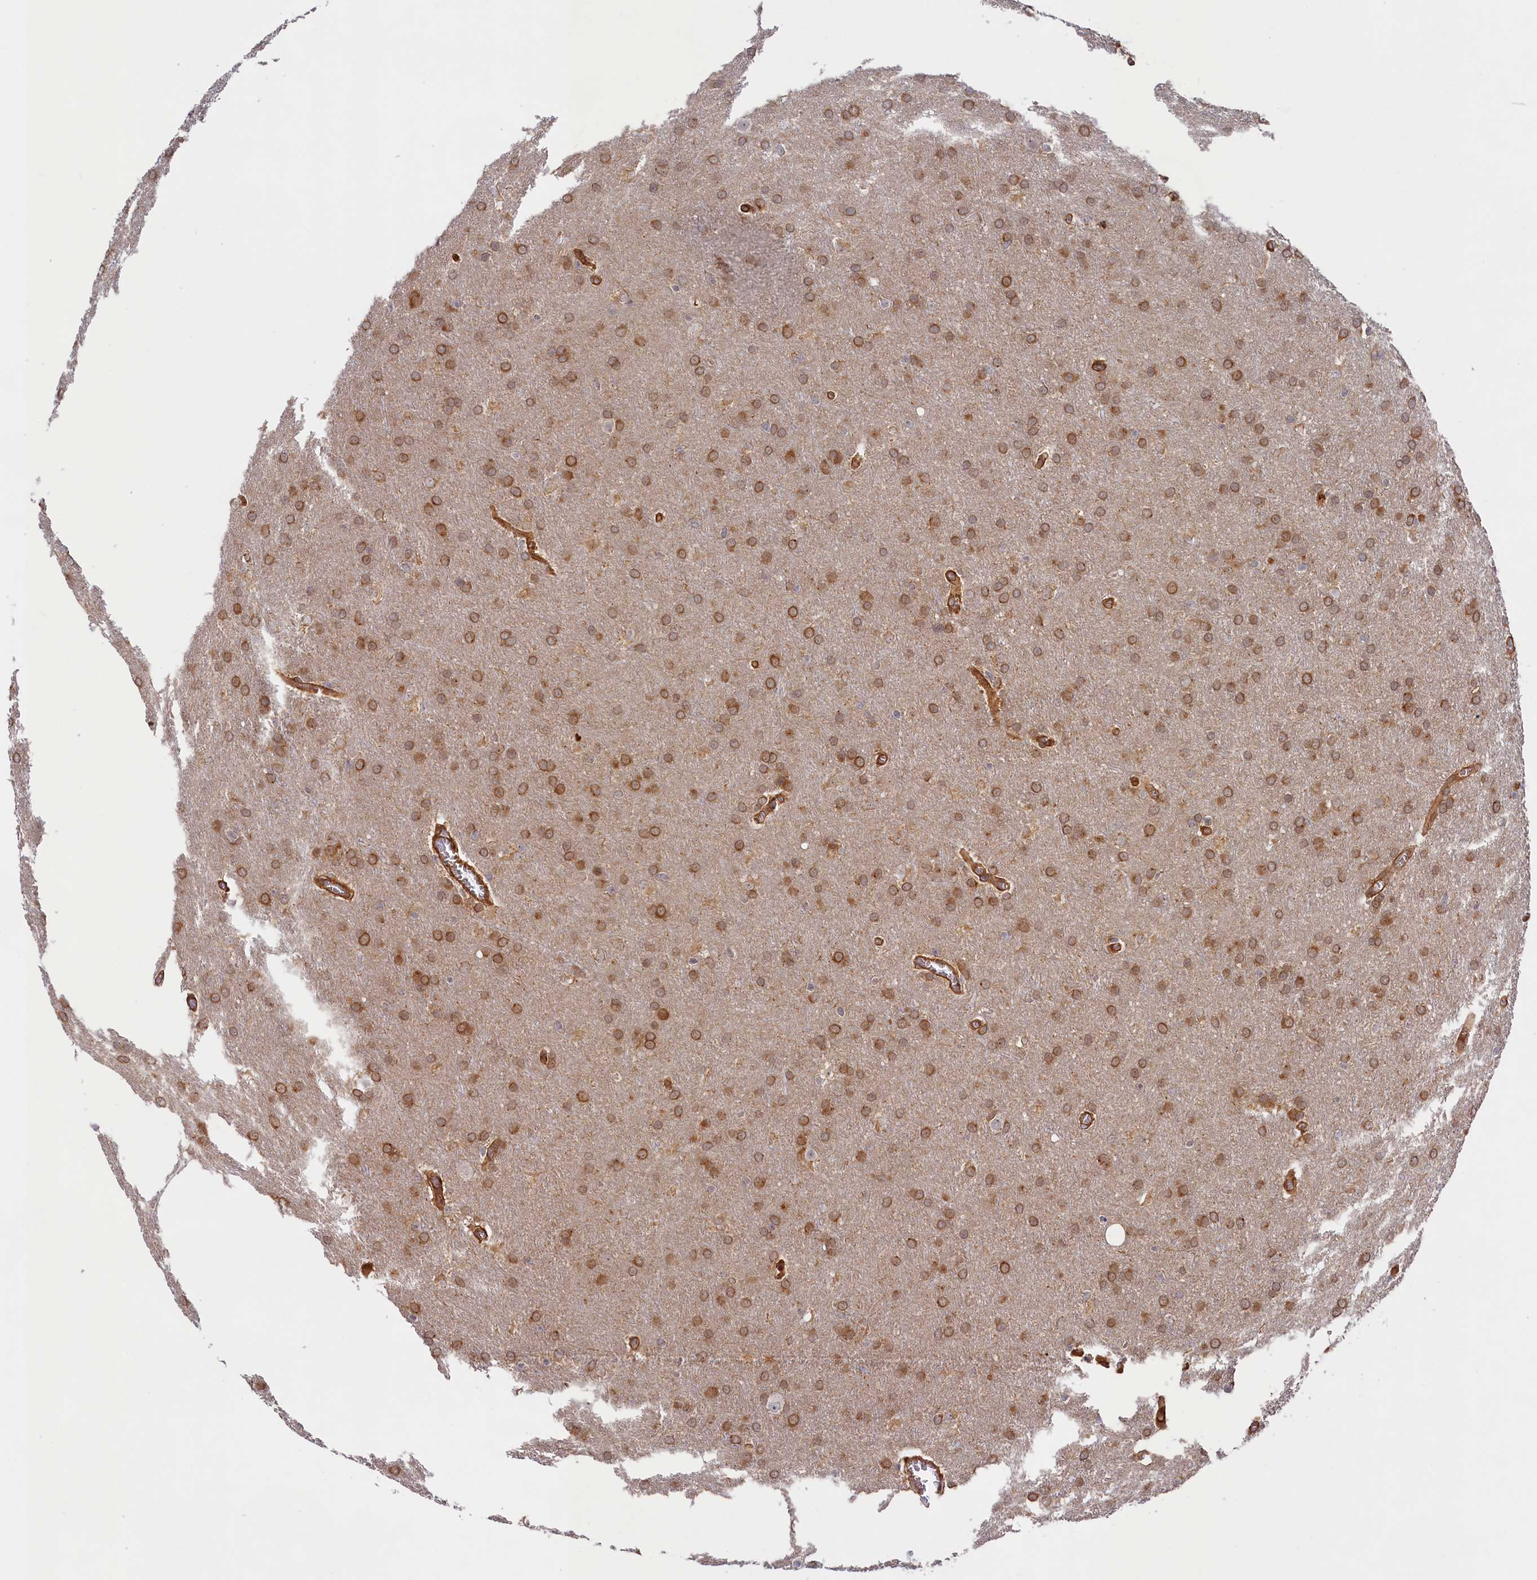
{"staining": {"intensity": "moderate", "quantity": ">75%", "location": "cytoplasmic/membranous"}, "tissue": "glioma", "cell_type": "Tumor cells", "image_type": "cancer", "snomed": [{"axis": "morphology", "description": "Glioma, malignant, Low grade"}, {"axis": "topography", "description": "Brain"}], "caption": "DAB (3,3'-diaminobenzidine) immunohistochemical staining of low-grade glioma (malignant) displays moderate cytoplasmic/membranous protein positivity in approximately >75% of tumor cells.", "gene": "CEP44", "patient": {"sex": "female", "age": 32}}